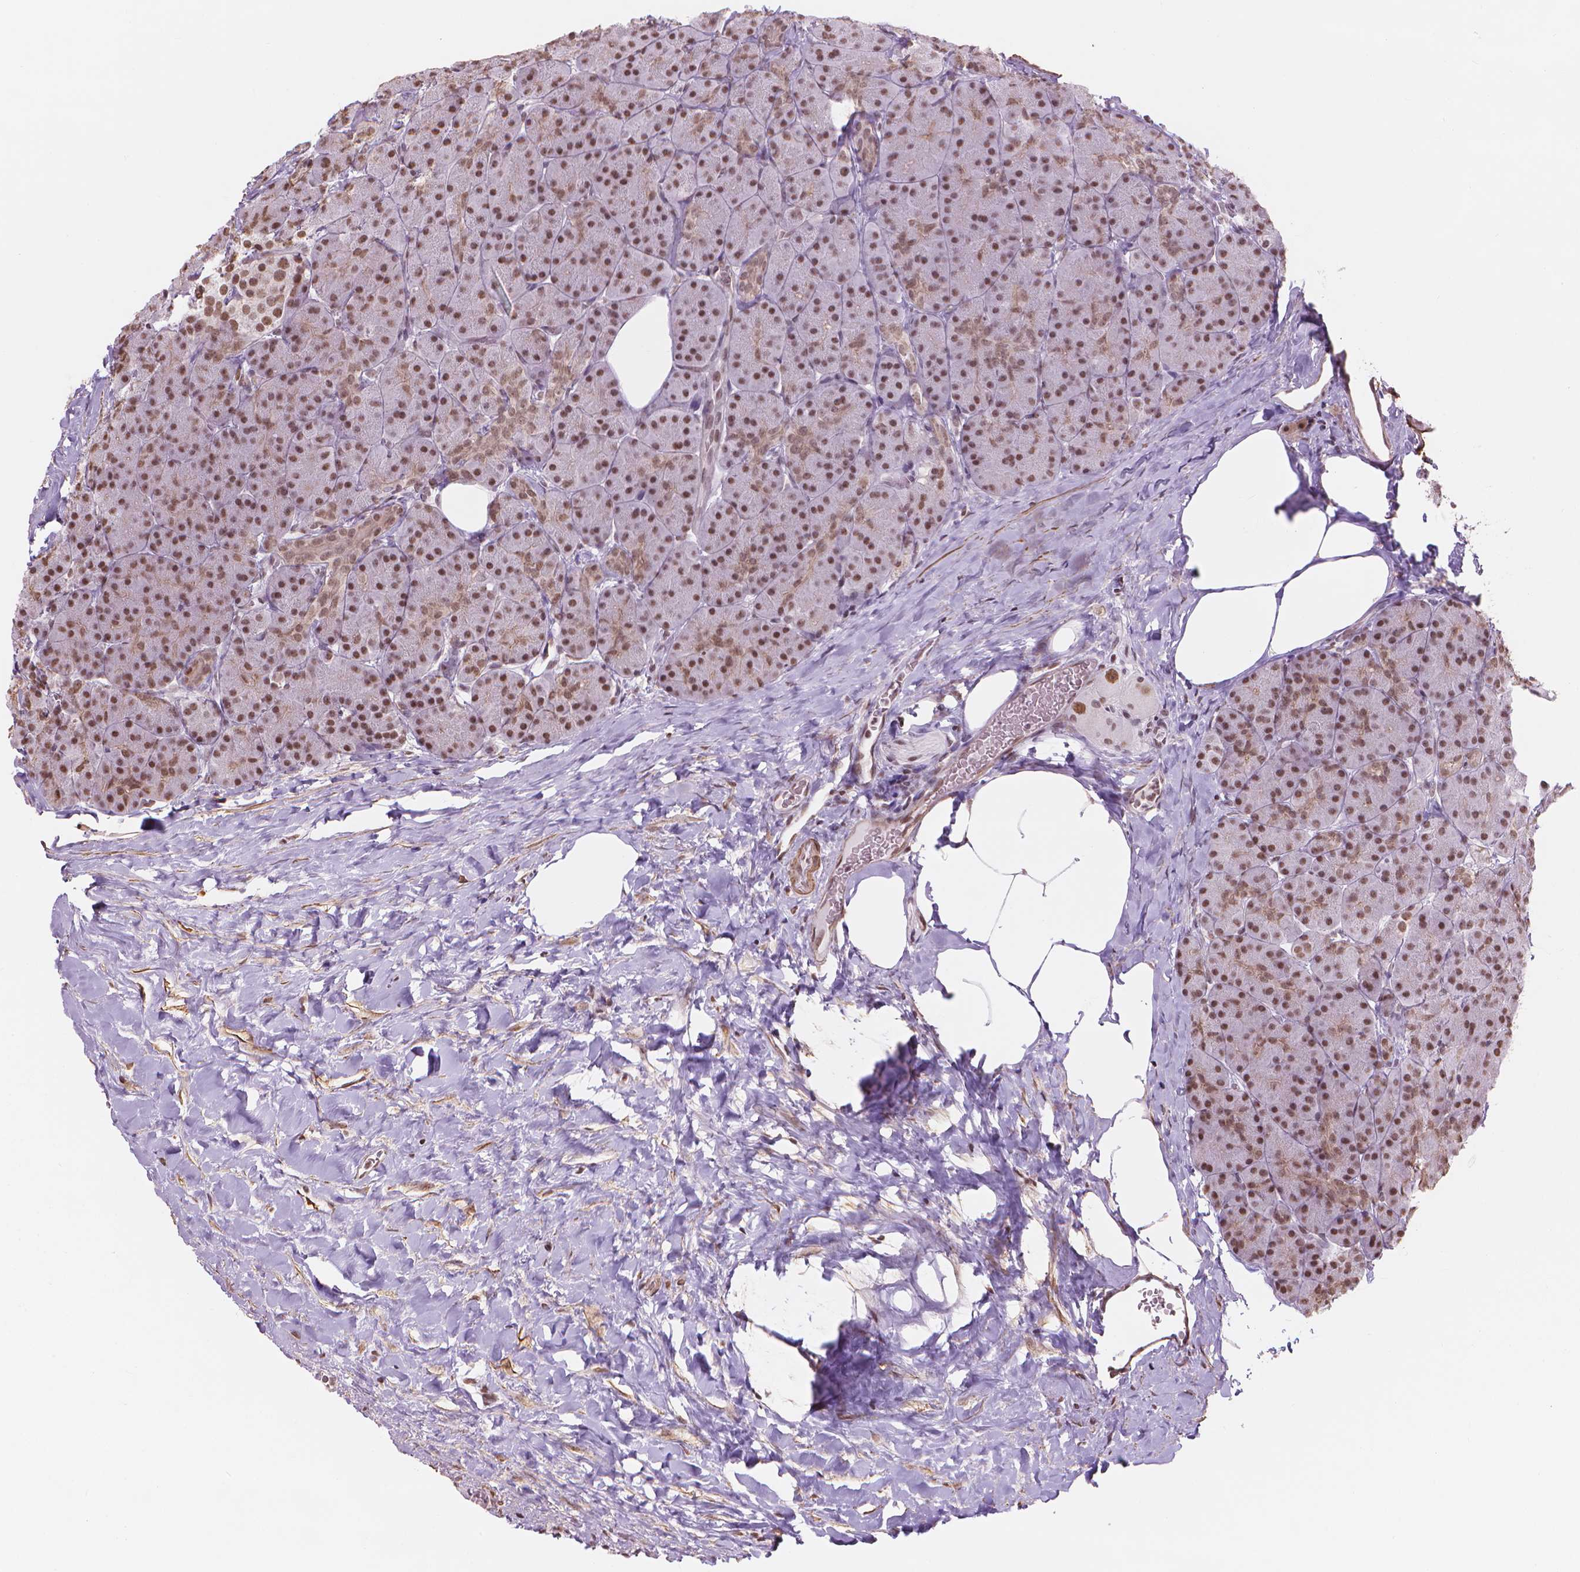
{"staining": {"intensity": "moderate", "quantity": ">75%", "location": "nuclear"}, "tissue": "pancreas", "cell_type": "Exocrine glandular cells", "image_type": "normal", "snomed": [{"axis": "morphology", "description": "Normal tissue, NOS"}, {"axis": "topography", "description": "Pancreas"}], "caption": "Human pancreas stained for a protein (brown) exhibits moderate nuclear positive staining in about >75% of exocrine glandular cells.", "gene": "HOXD4", "patient": {"sex": "male", "age": 57}}